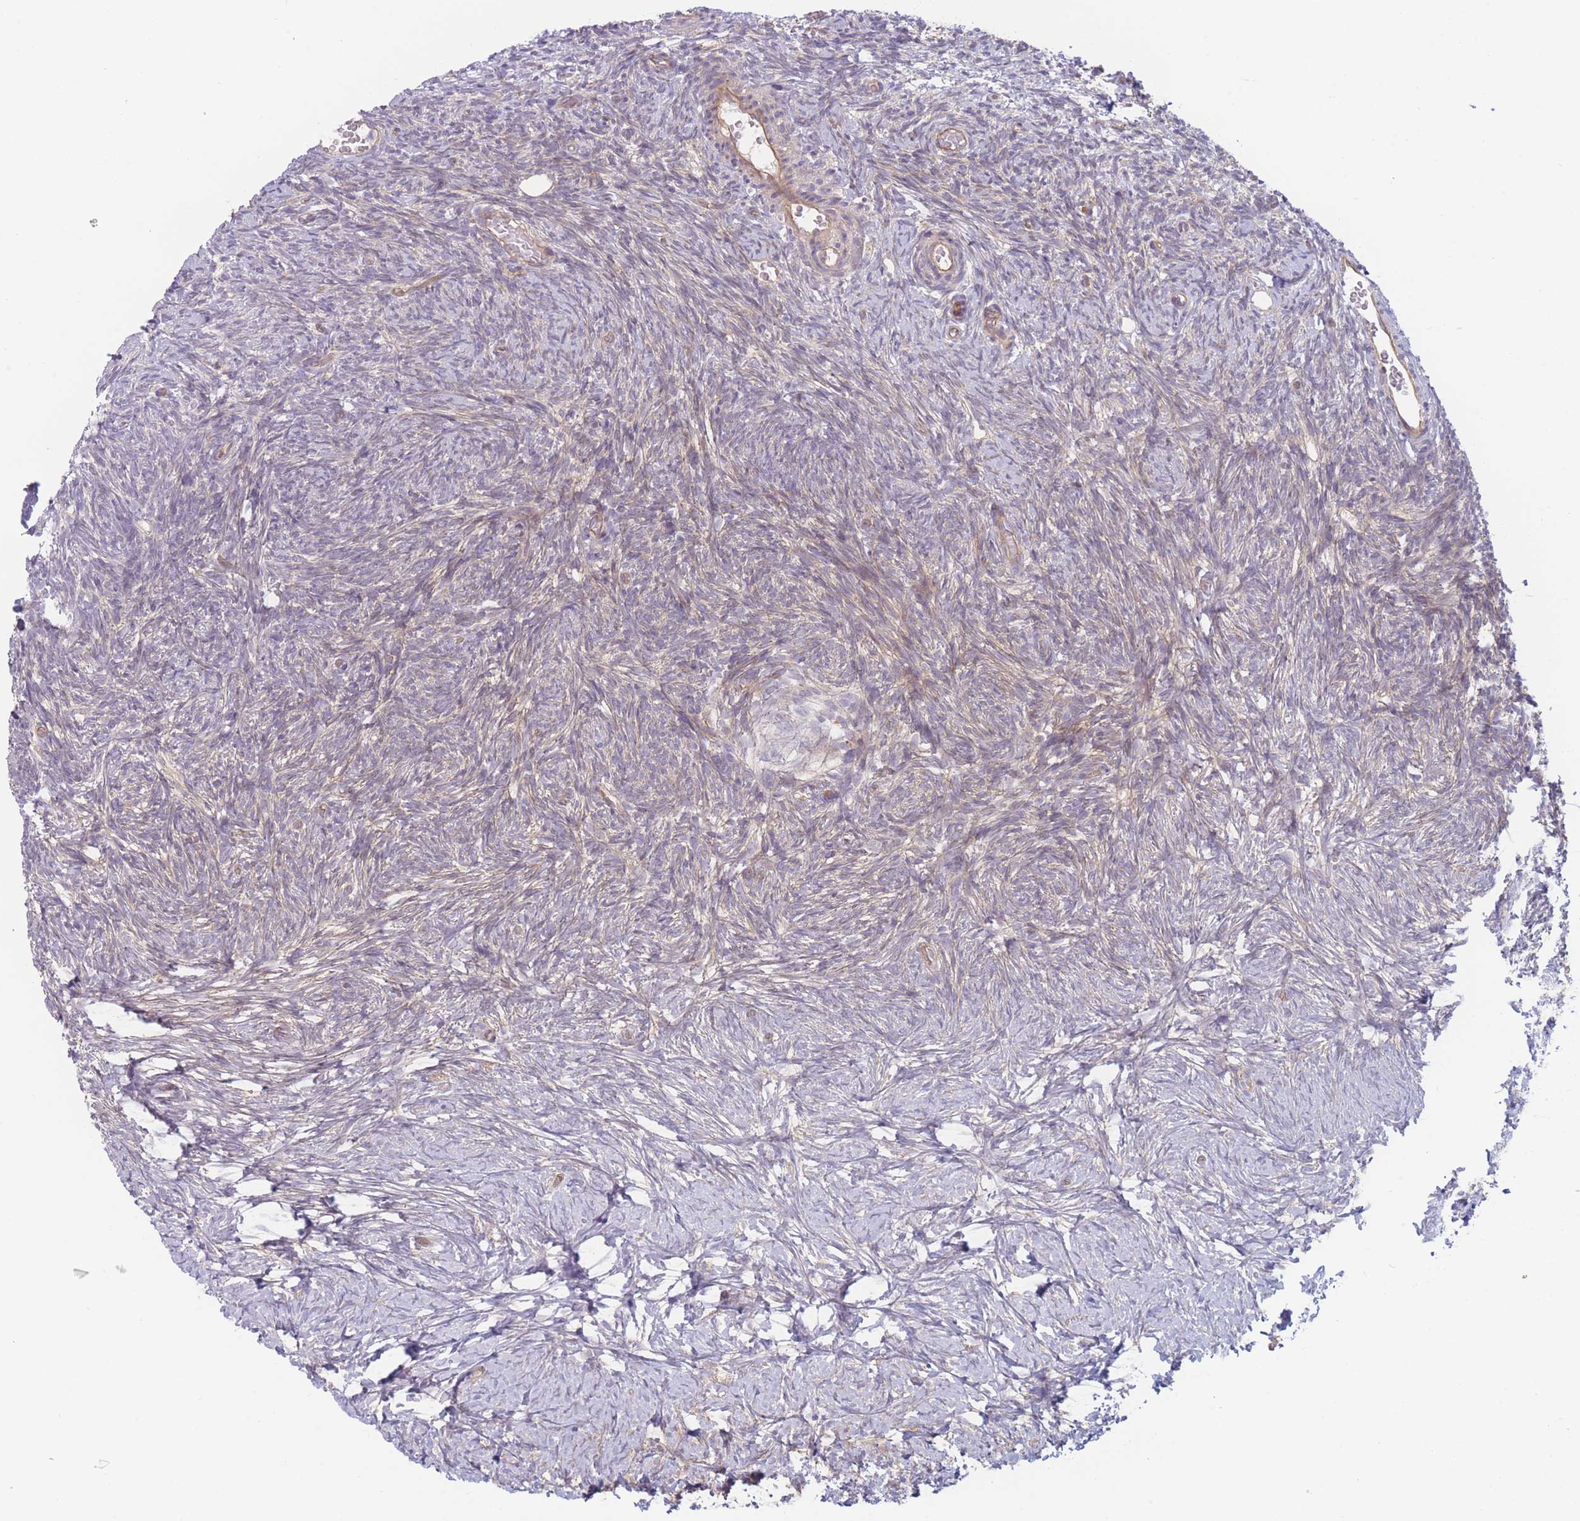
{"staining": {"intensity": "weak", "quantity": "25%-75%", "location": "cytoplasmic/membranous"}, "tissue": "ovary", "cell_type": "Ovarian stroma cells", "image_type": "normal", "snomed": [{"axis": "morphology", "description": "Normal tissue, NOS"}, {"axis": "topography", "description": "Ovary"}], "caption": "The photomicrograph shows staining of benign ovary, revealing weak cytoplasmic/membranous protein expression (brown color) within ovarian stroma cells.", "gene": "WDR93", "patient": {"sex": "female", "age": 39}}